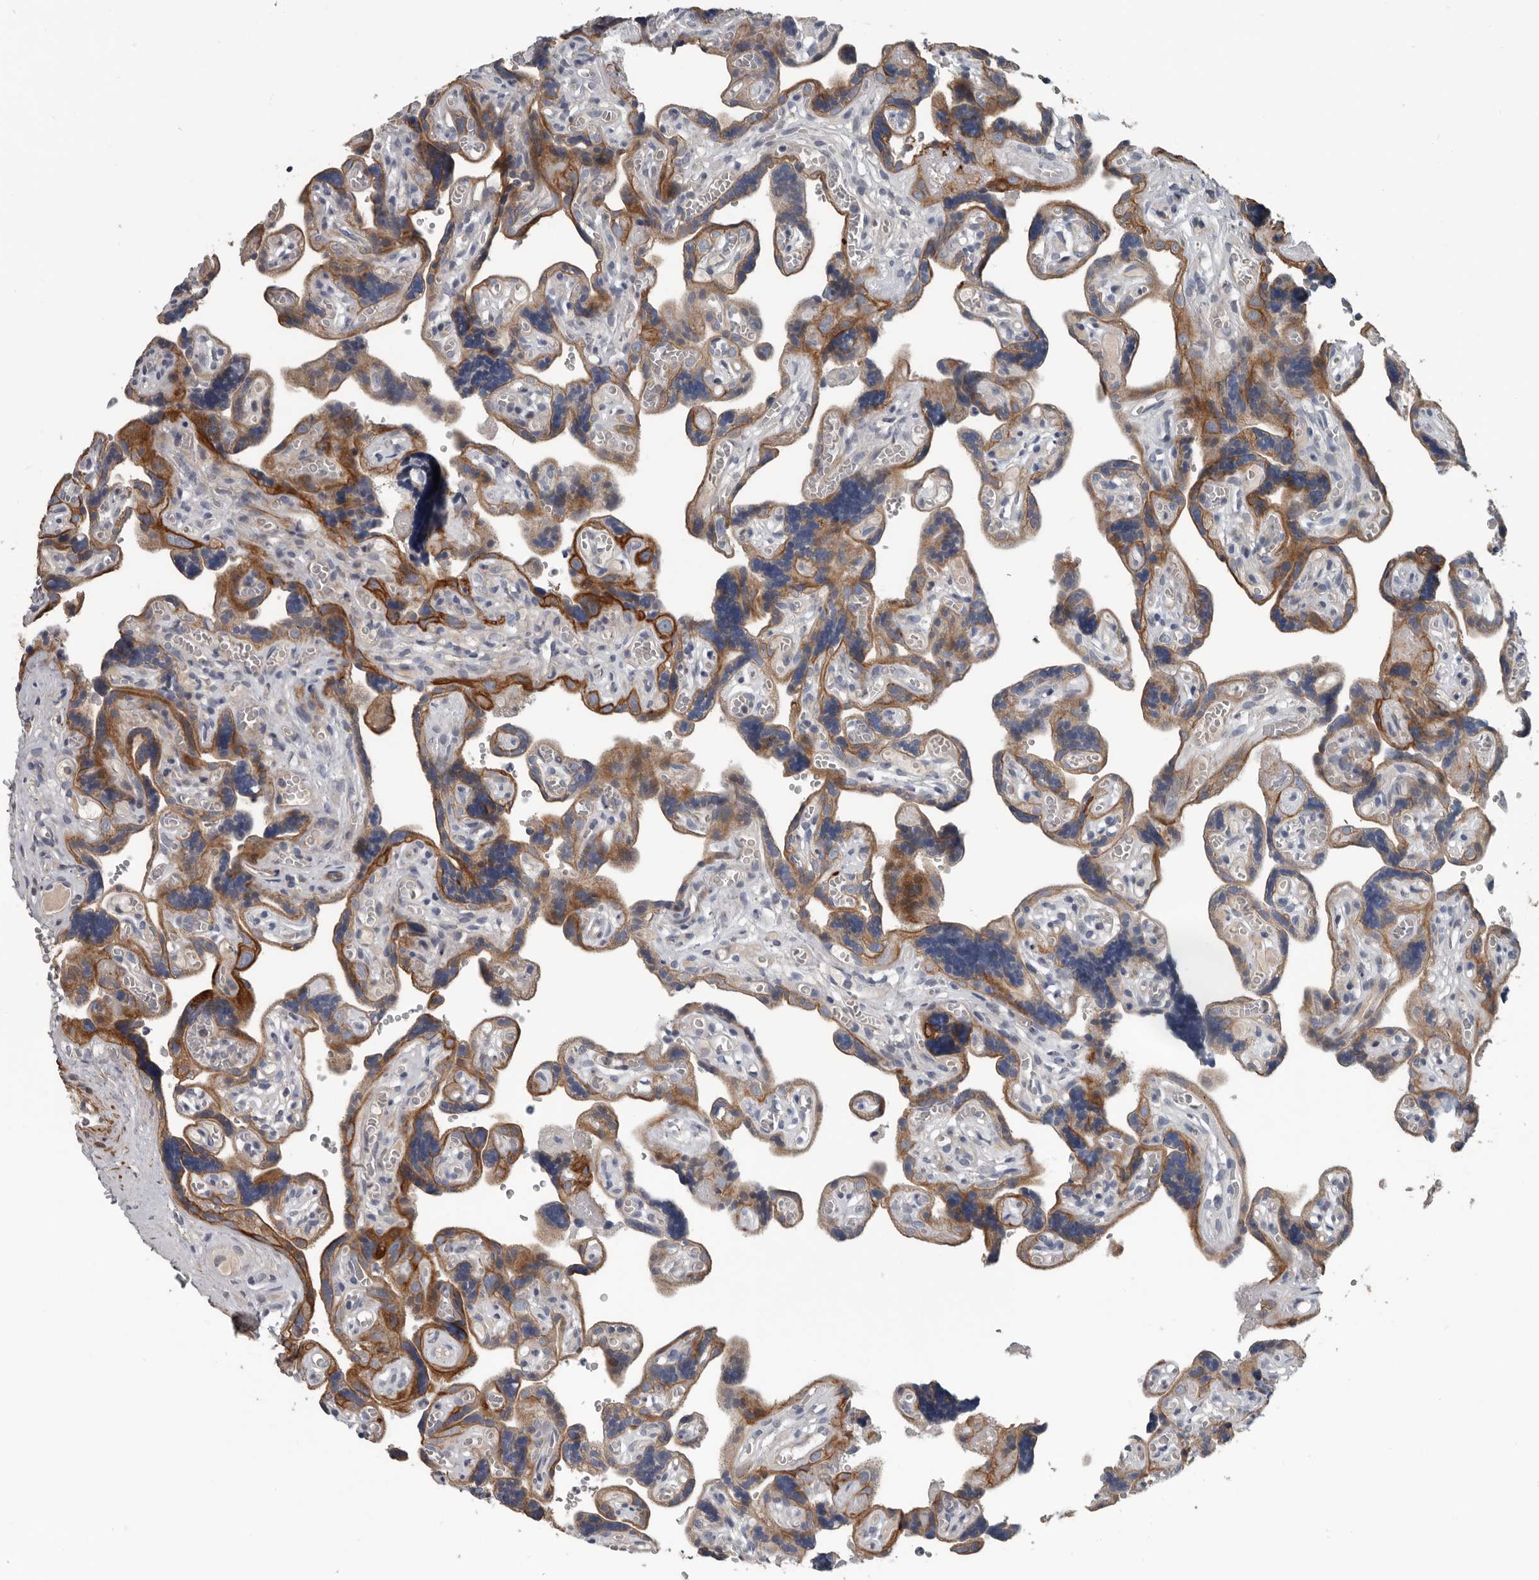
{"staining": {"intensity": "strong", "quantity": ">75%", "location": "cytoplasmic/membranous"}, "tissue": "placenta", "cell_type": "Trophoblastic cells", "image_type": "normal", "snomed": [{"axis": "morphology", "description": "Normal tissue, NOS"}, {"axis": "topography", "description": "Placenta"}], "caption": "DAB immunohistochemical staining of benign human placenta reveals strong cytoplasmic/membranous protein positivity in approximately >75% of trophoblastic cells.", "gene": "DPY19L4", "patient": {"sex": "female", "age": 30}}